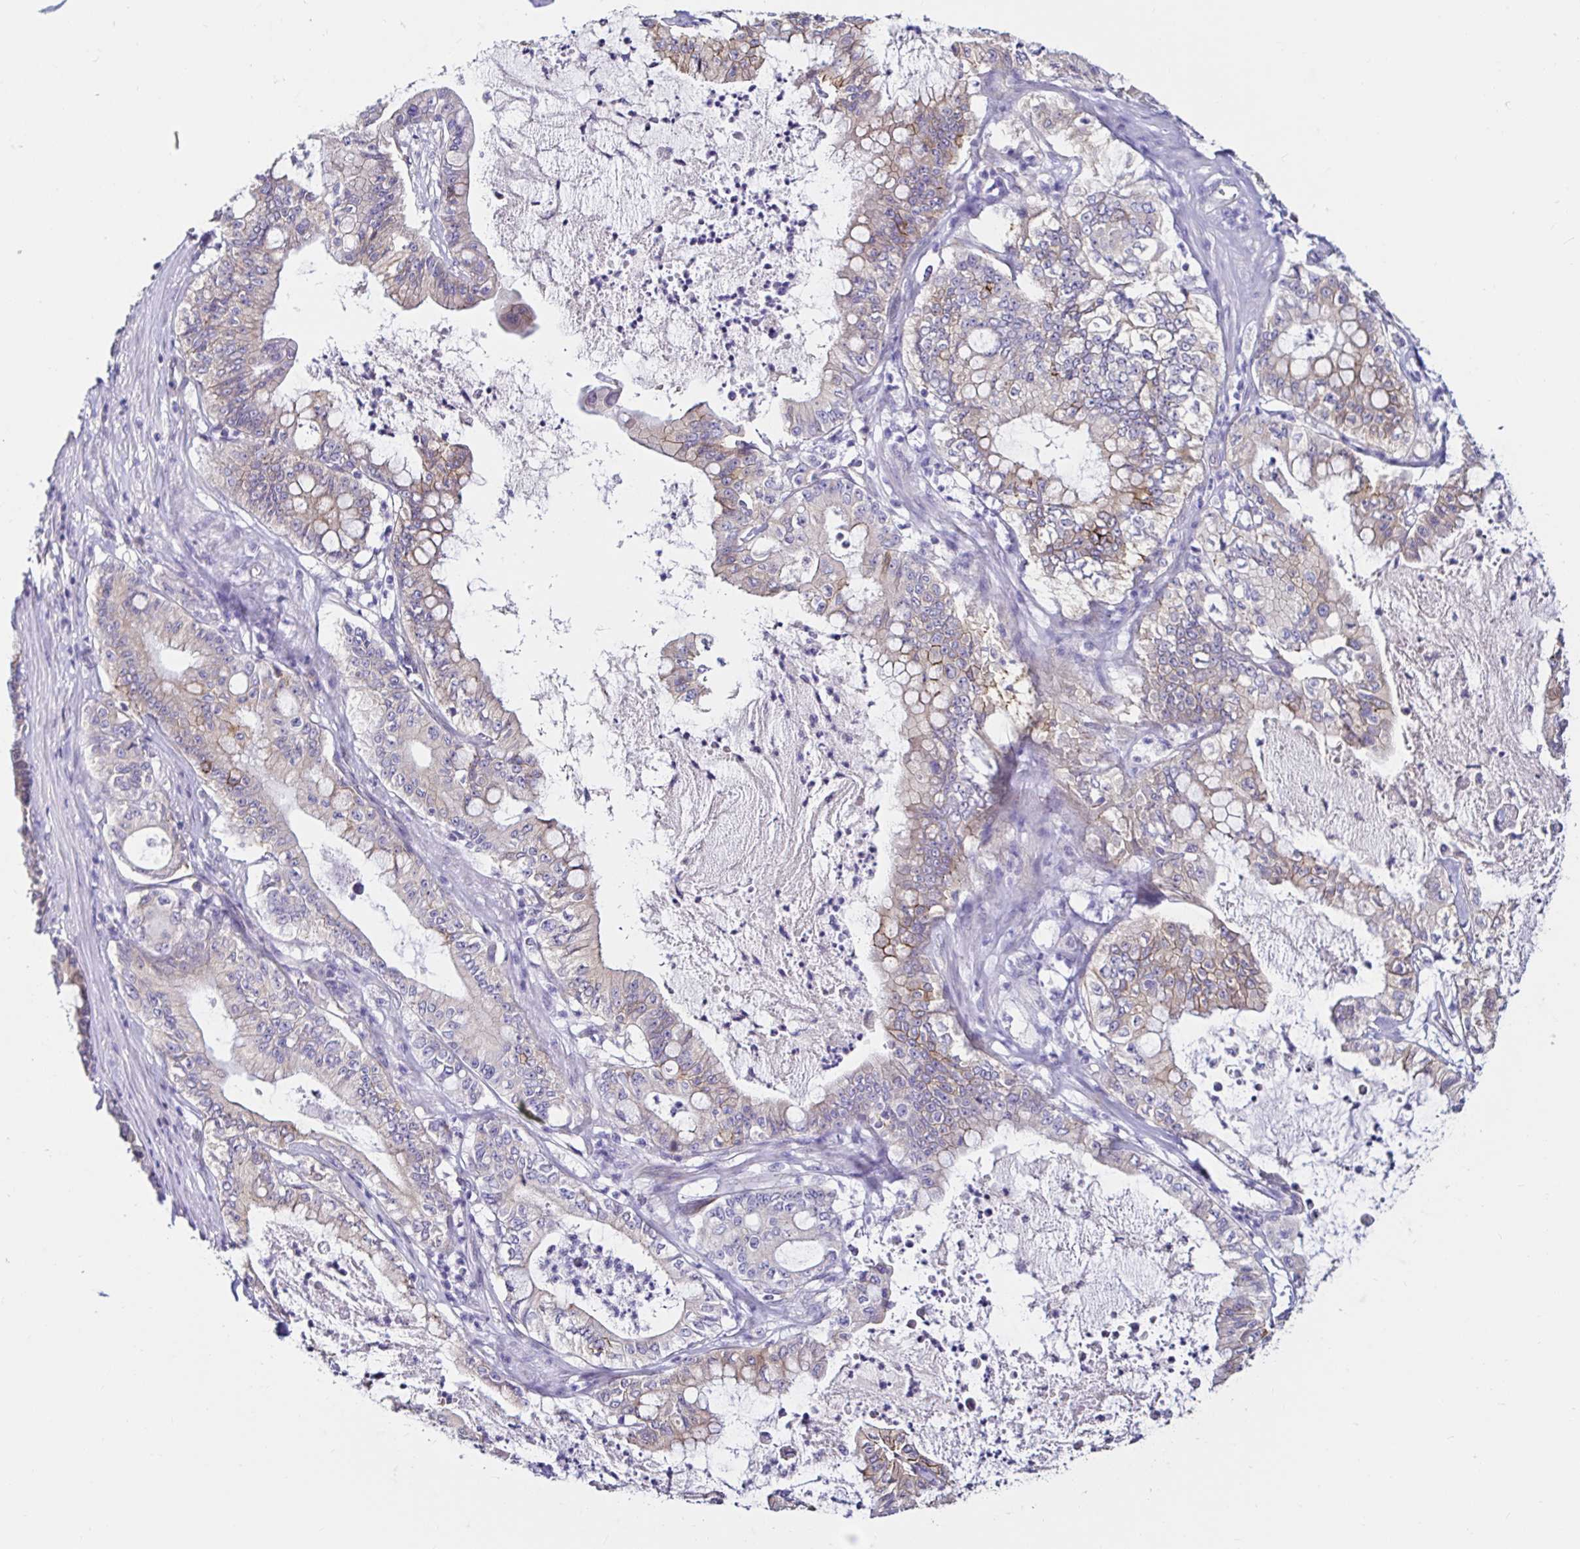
{"staining": {"intensity": "weak", "quantity": ">75%", "location": "cytoplasmic/membranous"}, "tissue": "pancreatic cancer", "cell_type": "Tumor cells", "image_type": "cancer", "snomed": [{"axis": "morphology", "description": "Adenocarcinoma, NOS"}, {"axis": "topography", "description": "Pancreas"}], "caption": "Human adenocarcinoma (pancreatic) stained for a protein (brown) displays weak cytoplasmic/membranous positive staining in approximately >75% of tumor cells.", "gene": "VSIG2", "patient": {"sex": "male", "age": 71}}